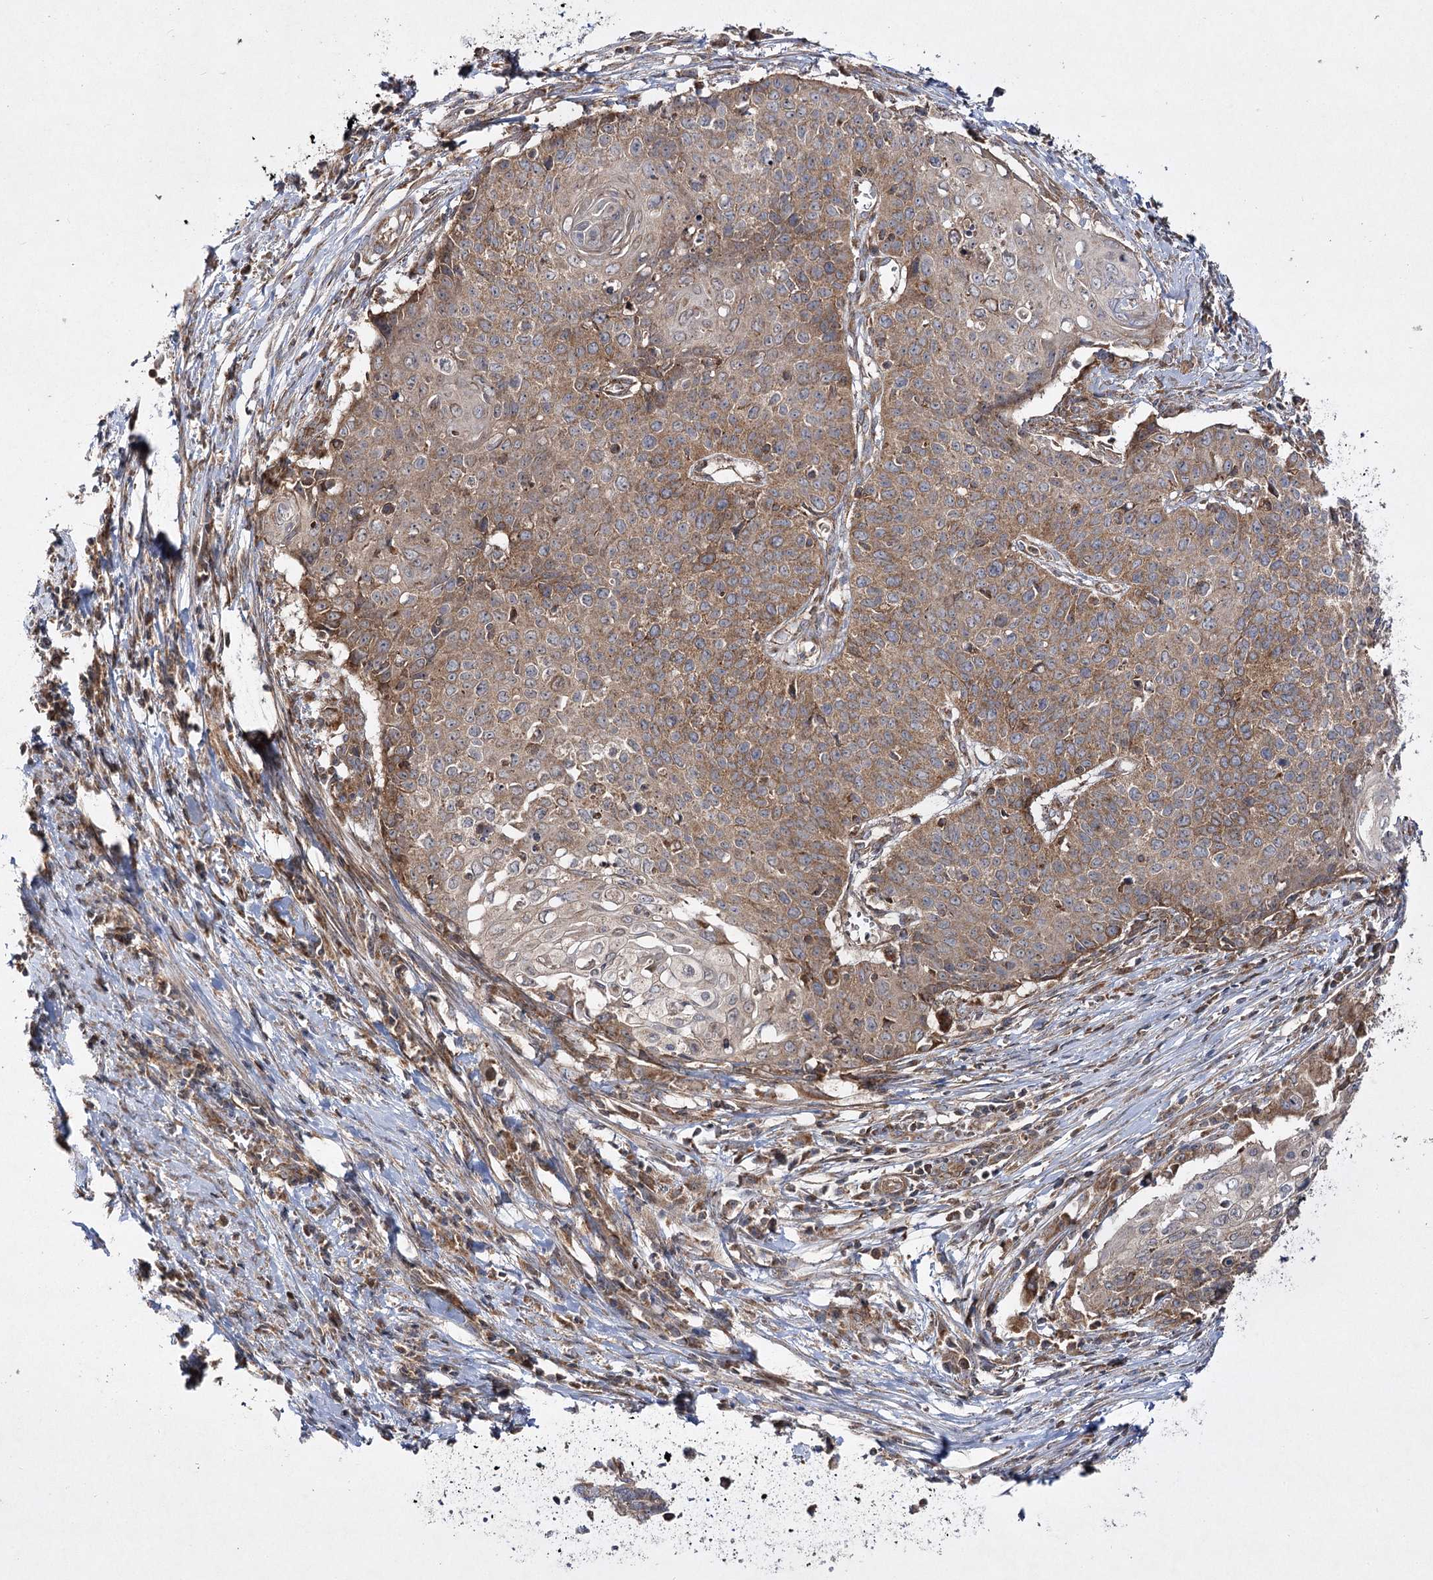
{"staining": {"intensity": "moderate", "quantity": "25%-75%", "location": "cytoplasmic/membranous"}, "tissue": "cervical cancer", "cell_type": "Tumor cells", "image_type": "cancer", "snomed": [{"axis": "morphology", "description": "Squamous cell carcinoma, NOS"}, {"axis": "topography", "description": "Cervix"}], "caption": "Brown immunohistochemical staining in human cervical cancer (squamous cell carcinoma) exhibits moderate cytoplasmic/membranous positivity in approximately 25%-75% of tumor cells.", "gene": "DNAJC13", "patient": {"sex": "female", "age": 39}}